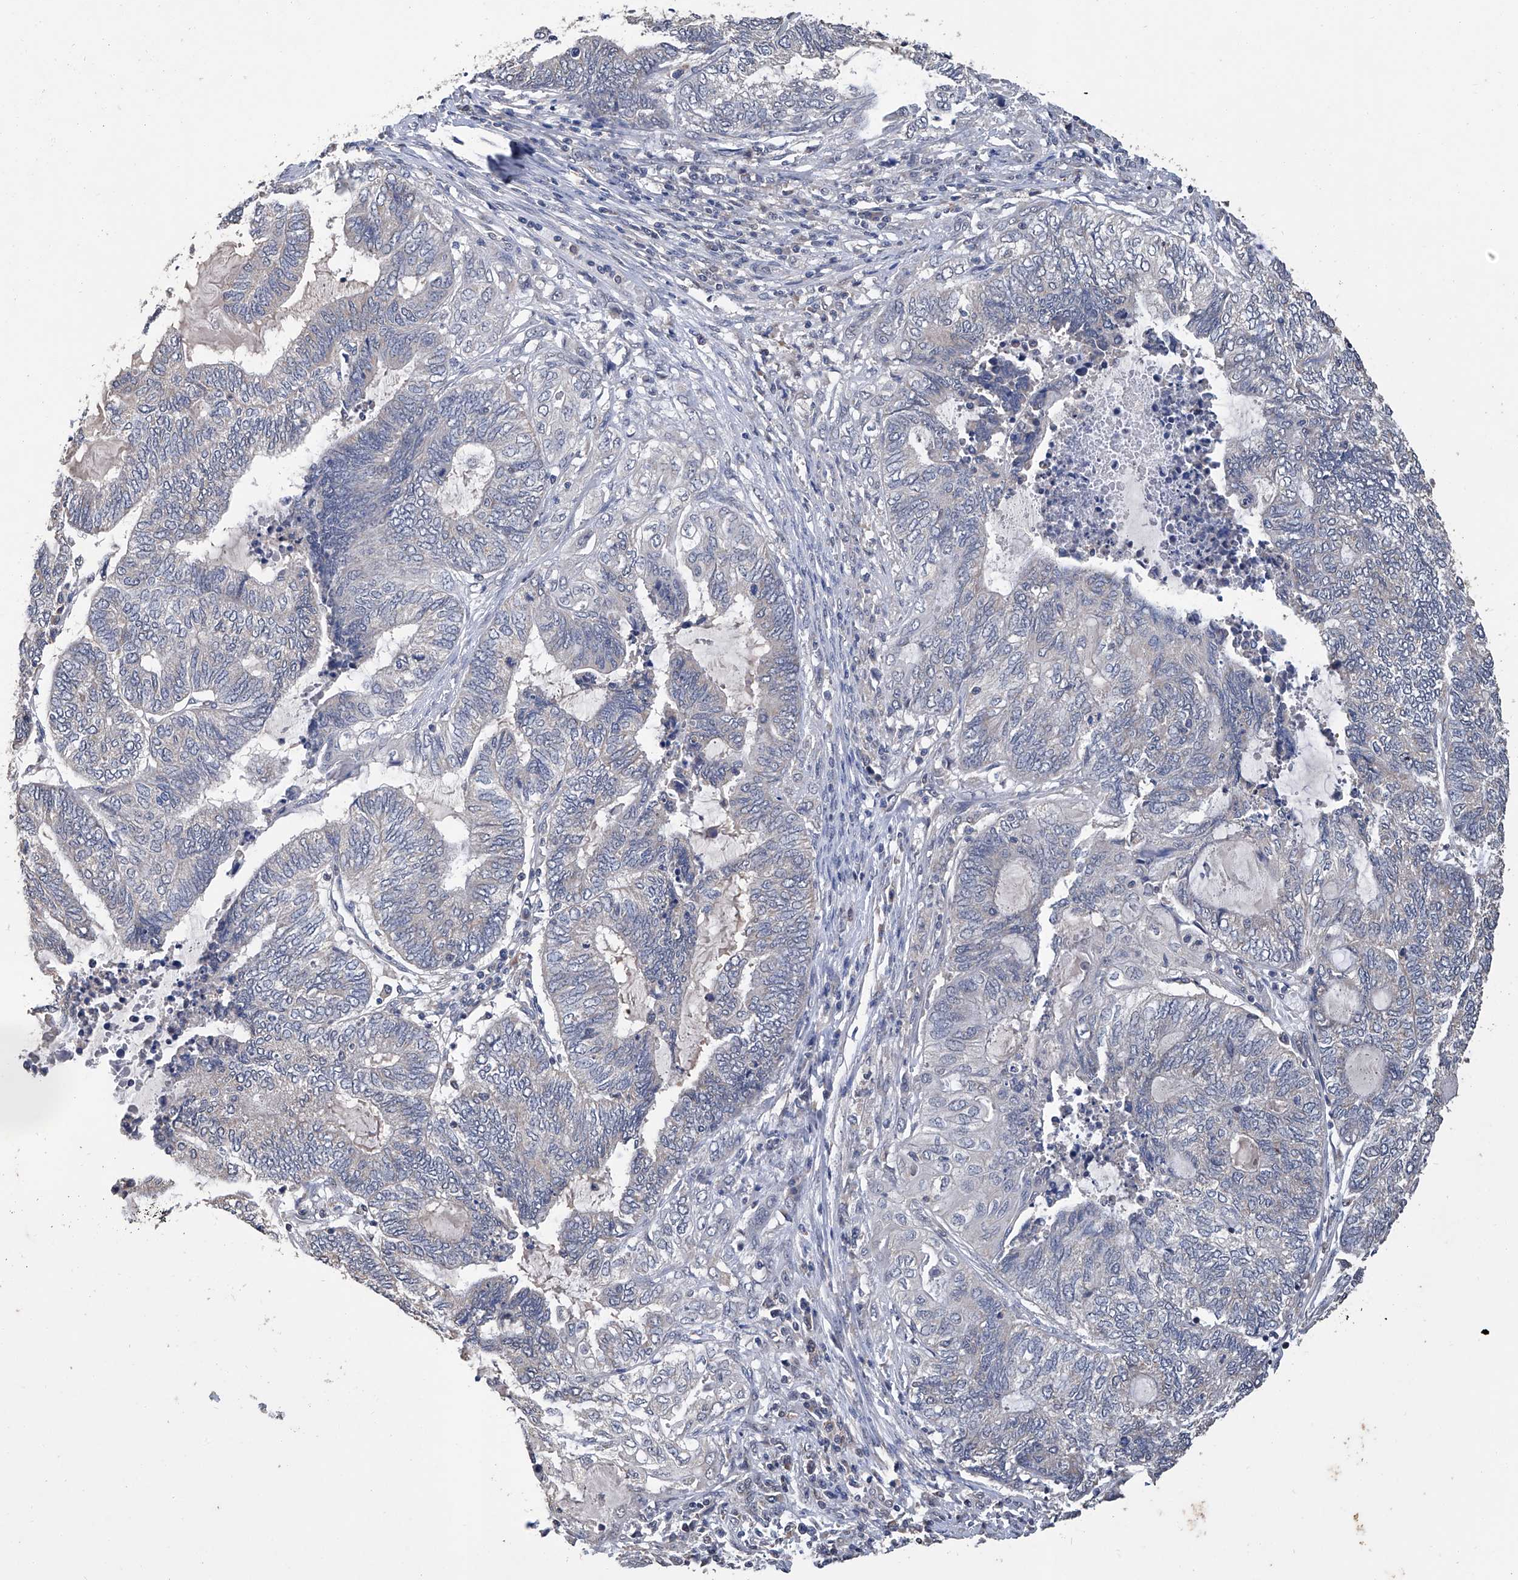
{"staining": {"intensity": "negative", "quantity": "none", "location": "none"}, "tissue": "endometrial cancer", "cell_type": "Tumor cells", "image_type": "cancer", "snomed": [{"axis": "morphology", "description": "Adenocarcinoma, NOS"}, {"axis": "topography", "description": "Uterus"}, {"axis": "topography", "description": "Endometrium"}], "caption": "High power microscopy micrograph of an immunohistochemistry (IHC) photomicrograph of endometrial adenocarcinoma, revealing no significant expression in tumor cells. (DAB (3,3'-diaminobenzidine) IHC with hematoxylin counter stain).", "gene": "GPT", "patient": {"sex": "female", "age": 70}}